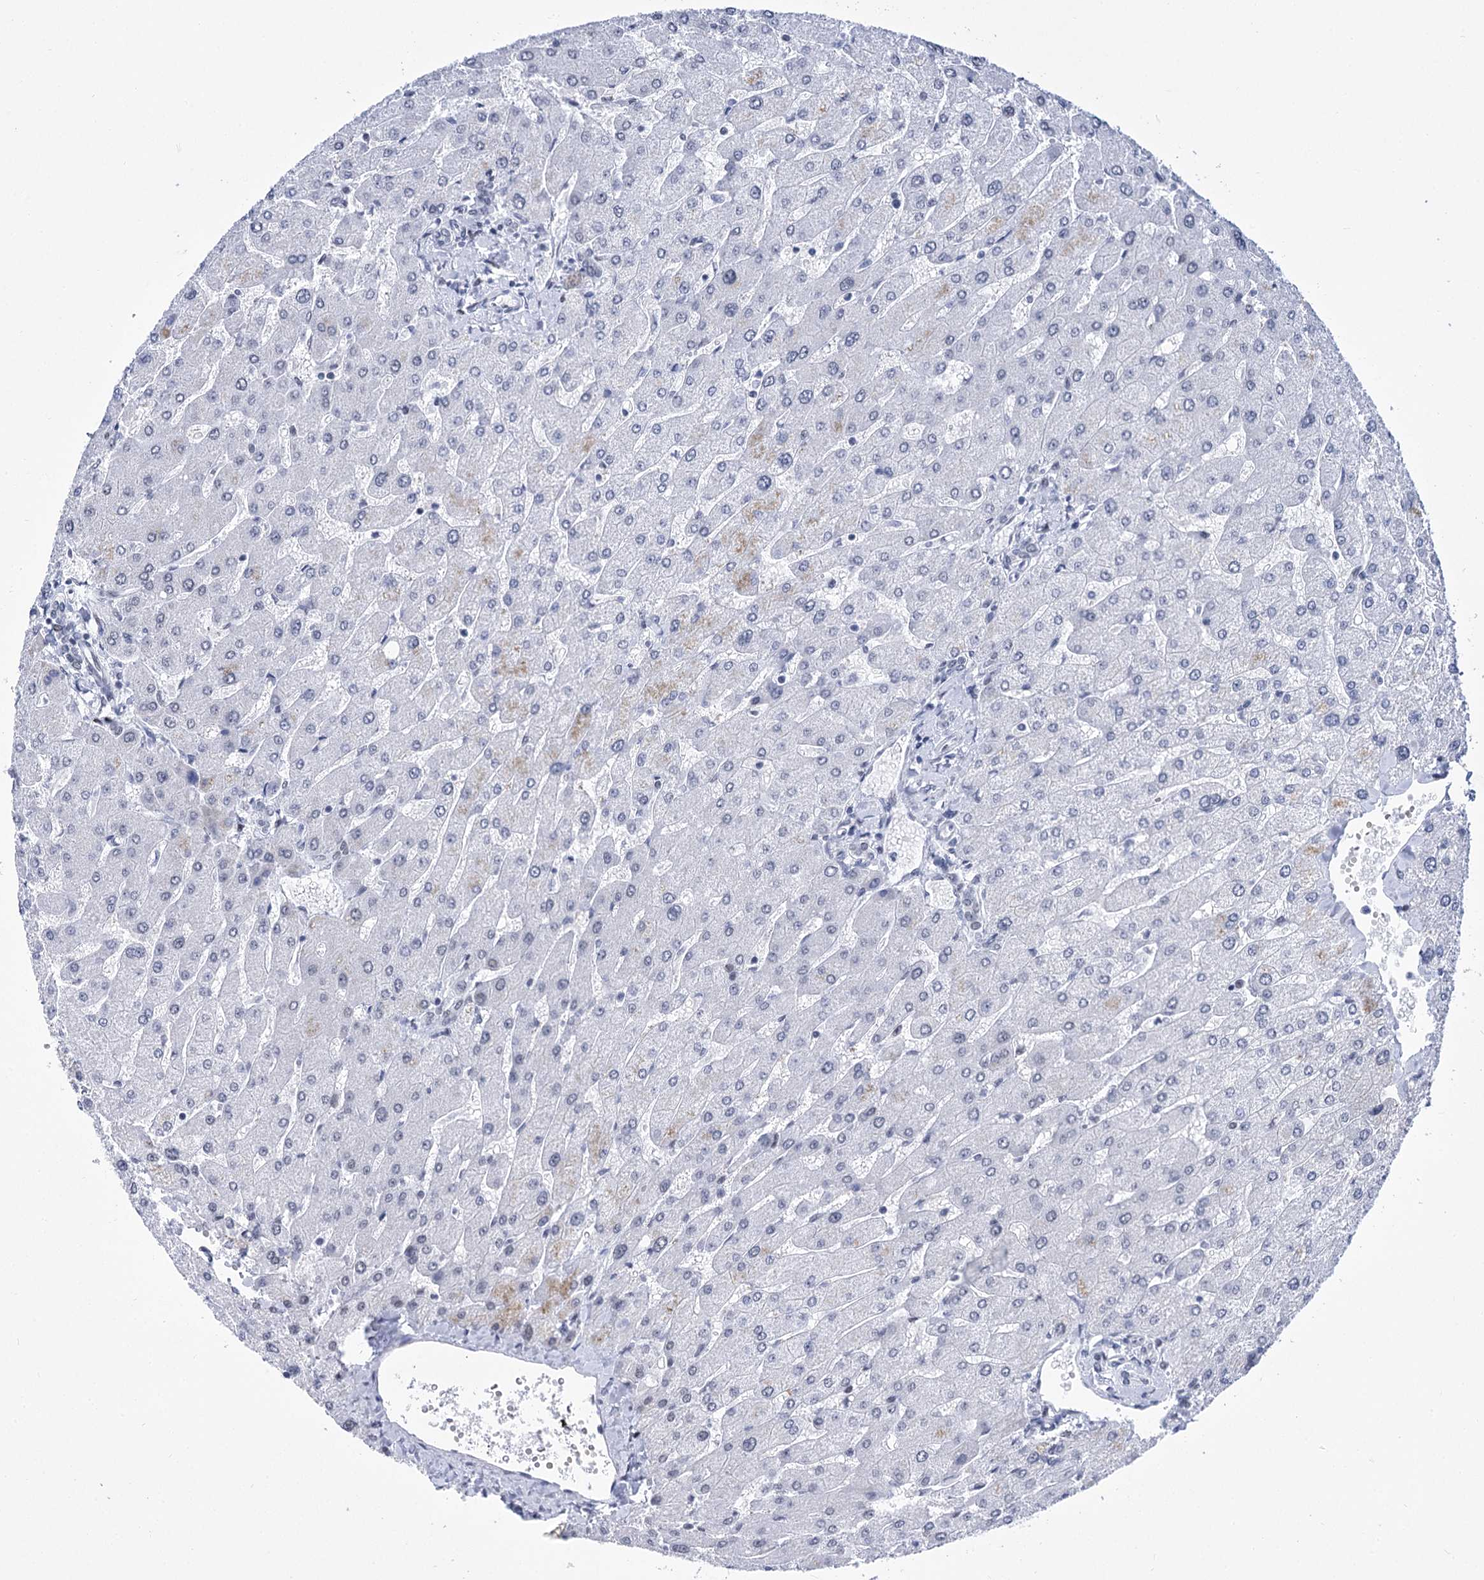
{"staining": {"intensity": "negative", "quantity": "none", "location": "none"}, "tissue": "liver", "cell_type": "Cholangiocytes", "image_type": "normal", "snomed": [{"axis": "morphology", "description": "Normal tissue, NOS"}, {"axis": "topography", "description": "Liver"}], "caption": "Protein analysis of unremarkable liver reveals no significant expression in cholangiocytes.", "gene": "POU4F3", "patient": {"sex": "male", "age": 55}}